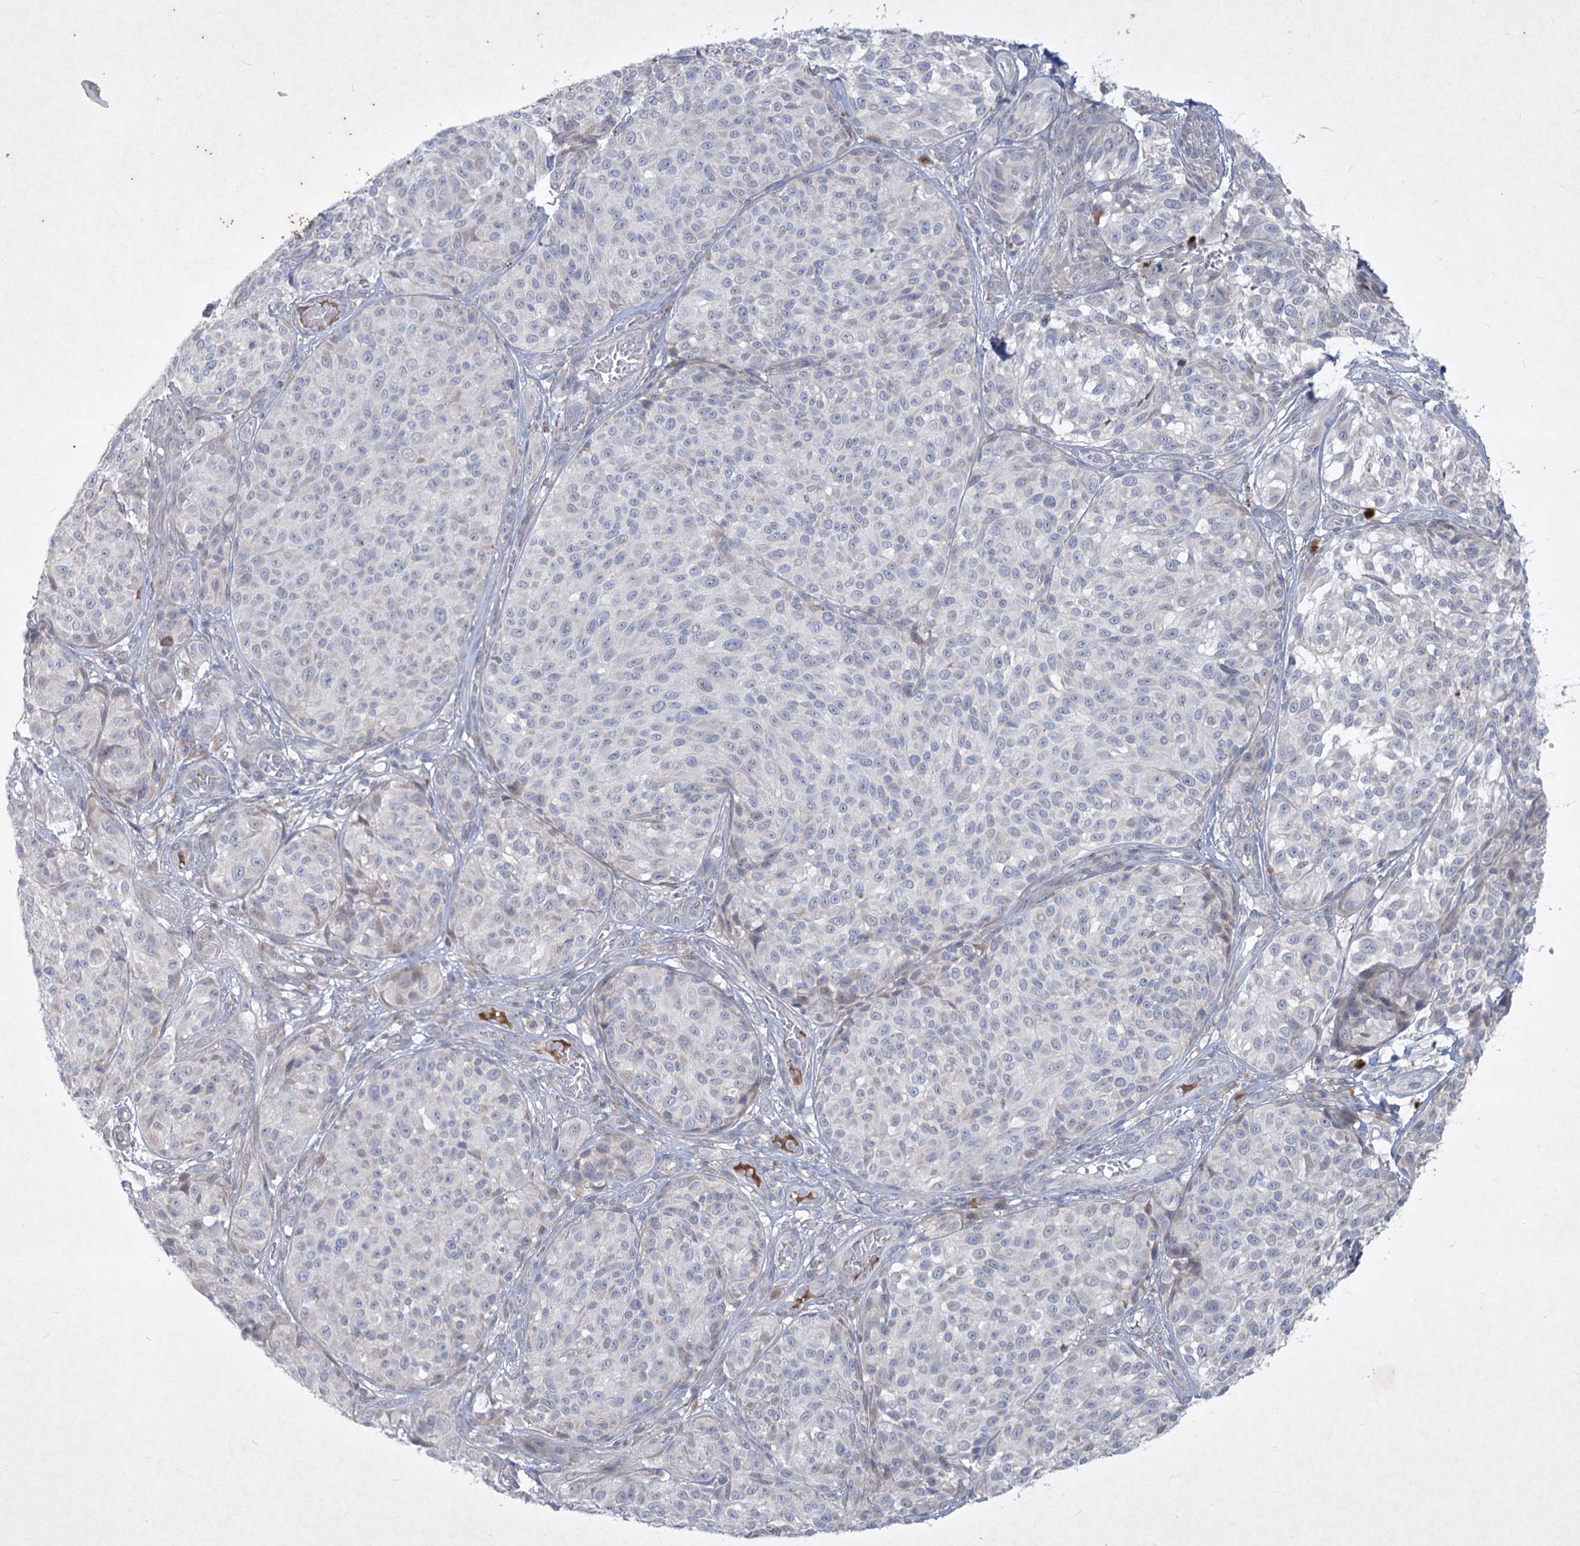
{"staining": {"intensity": "negative", "quantity": "none", "location": "none"}, "tissue": "melanoma", "cell_type": "Tumor cells", "image_type": "cancer", "snomed": [{"axis": "morphology", "description": "Malignant melanoma, NOS"}, {"axis": "topography", "description": "Skin"}], "caption": "Melanoma was stained to show a protein in brown. There is no significant positivity in tumor cells.", "gene": "PLA2G12A", "patient": {"sex": "male", "age": 83}}